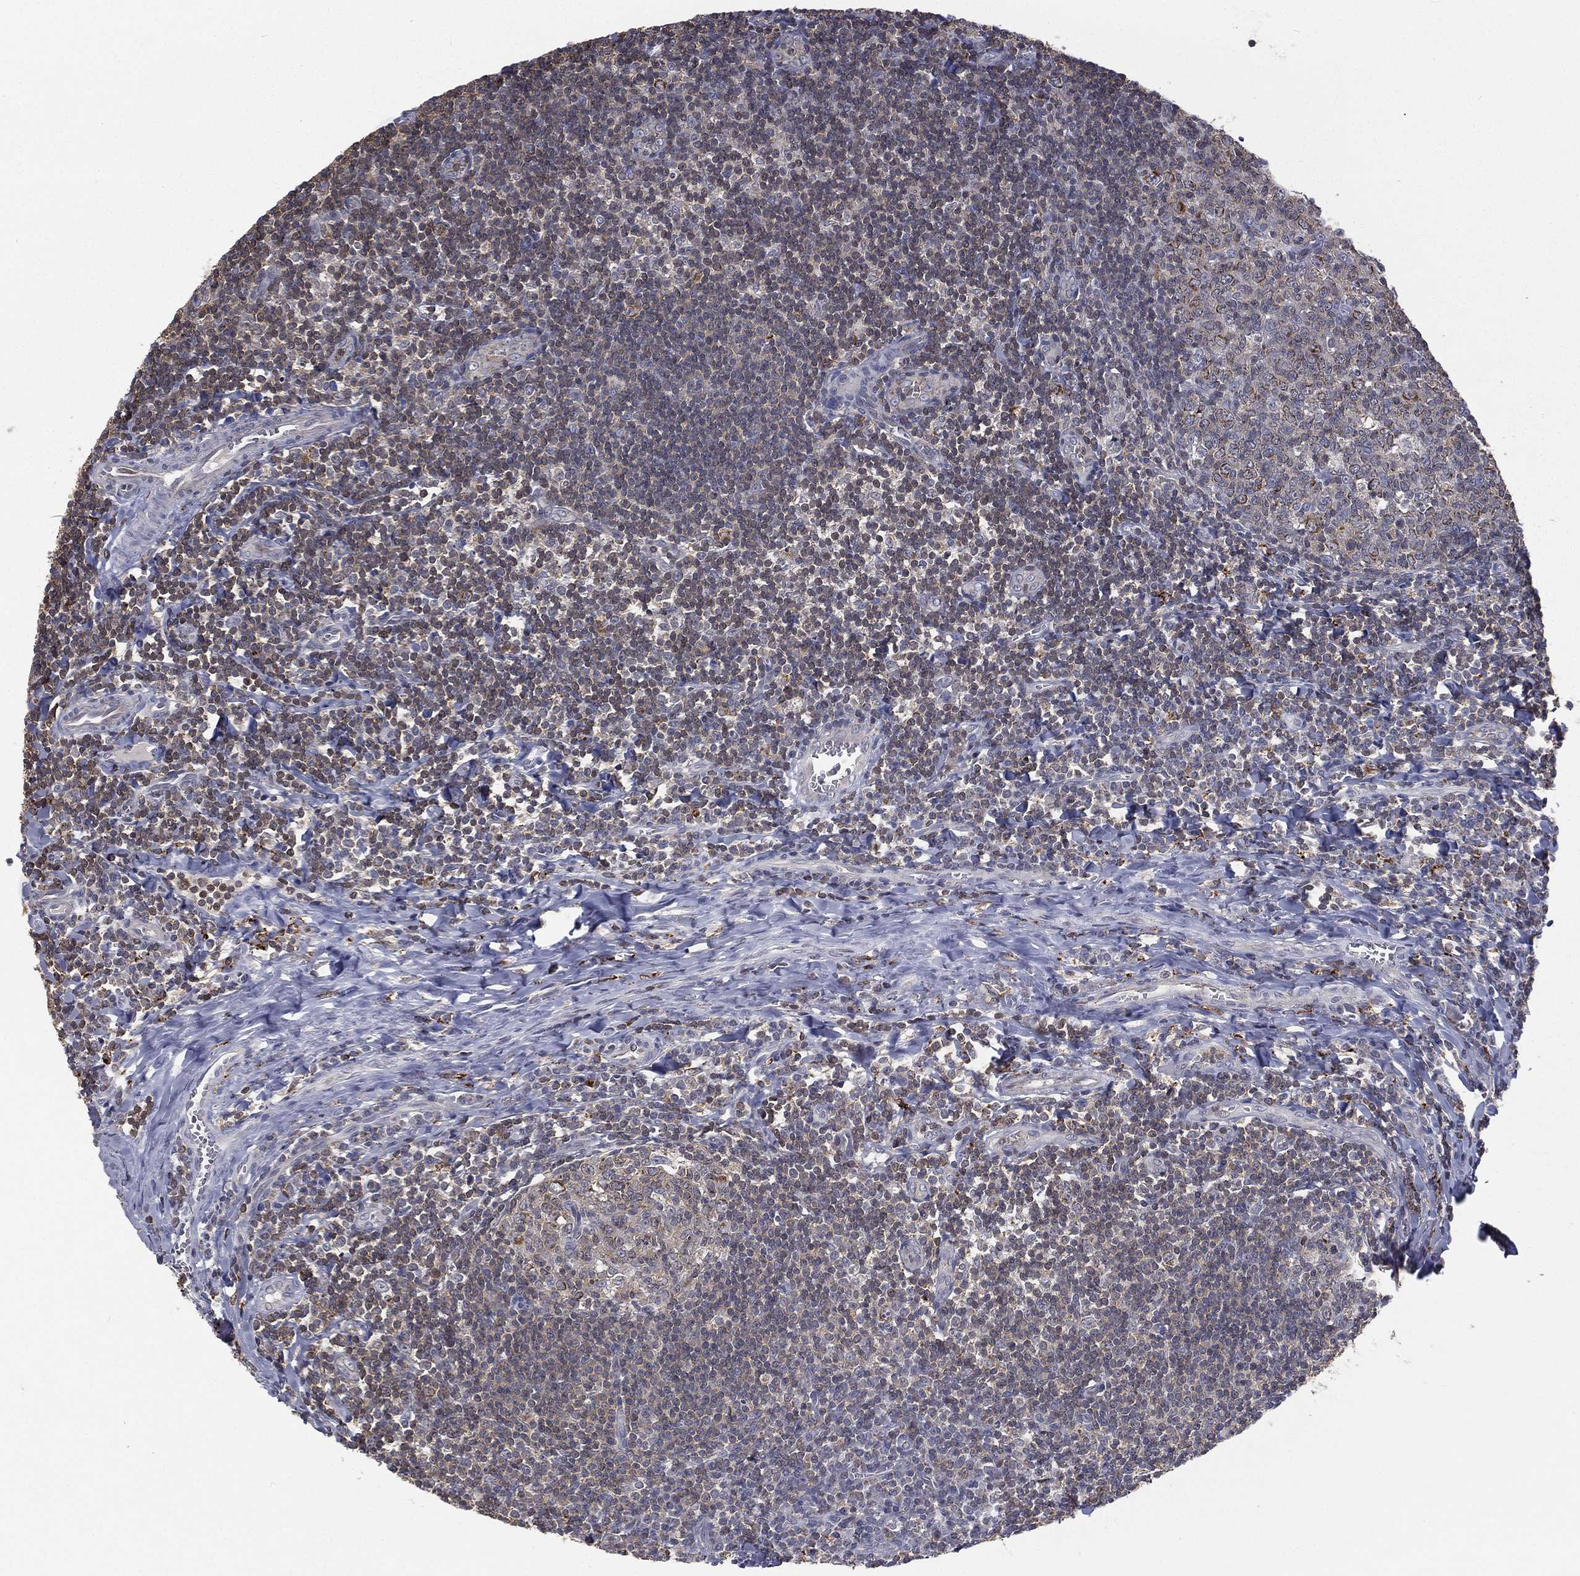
{"staining": {"intensity": "strong", "quantity": "<25%", "location": "cytoplasmic/membranous"}, "tissue": "tonsil", "cell_type": "Germinal center cells", "image_type": "normal", "snomed": [{"axis": "morphology", "description": "Normal tissue, NOS"}, {"axis": "morphology", "description": "Inflammation, NOS"}, {"axis": "topography", "description": "Tonsil"}], "caption": "Immunohistochemistry (IHC) micrograph of unremarkable tonsil: human tonsil stained using immunohistochemistry (IHC) exhibits medium levels of strong protein expression localized specifically in the cytoplasmic/membranous of germinal center cells, appearing as a cytoplasmic/membranous brown color.", "gene": "RIN3", "patient": {"sex": "female", "age": 31}}